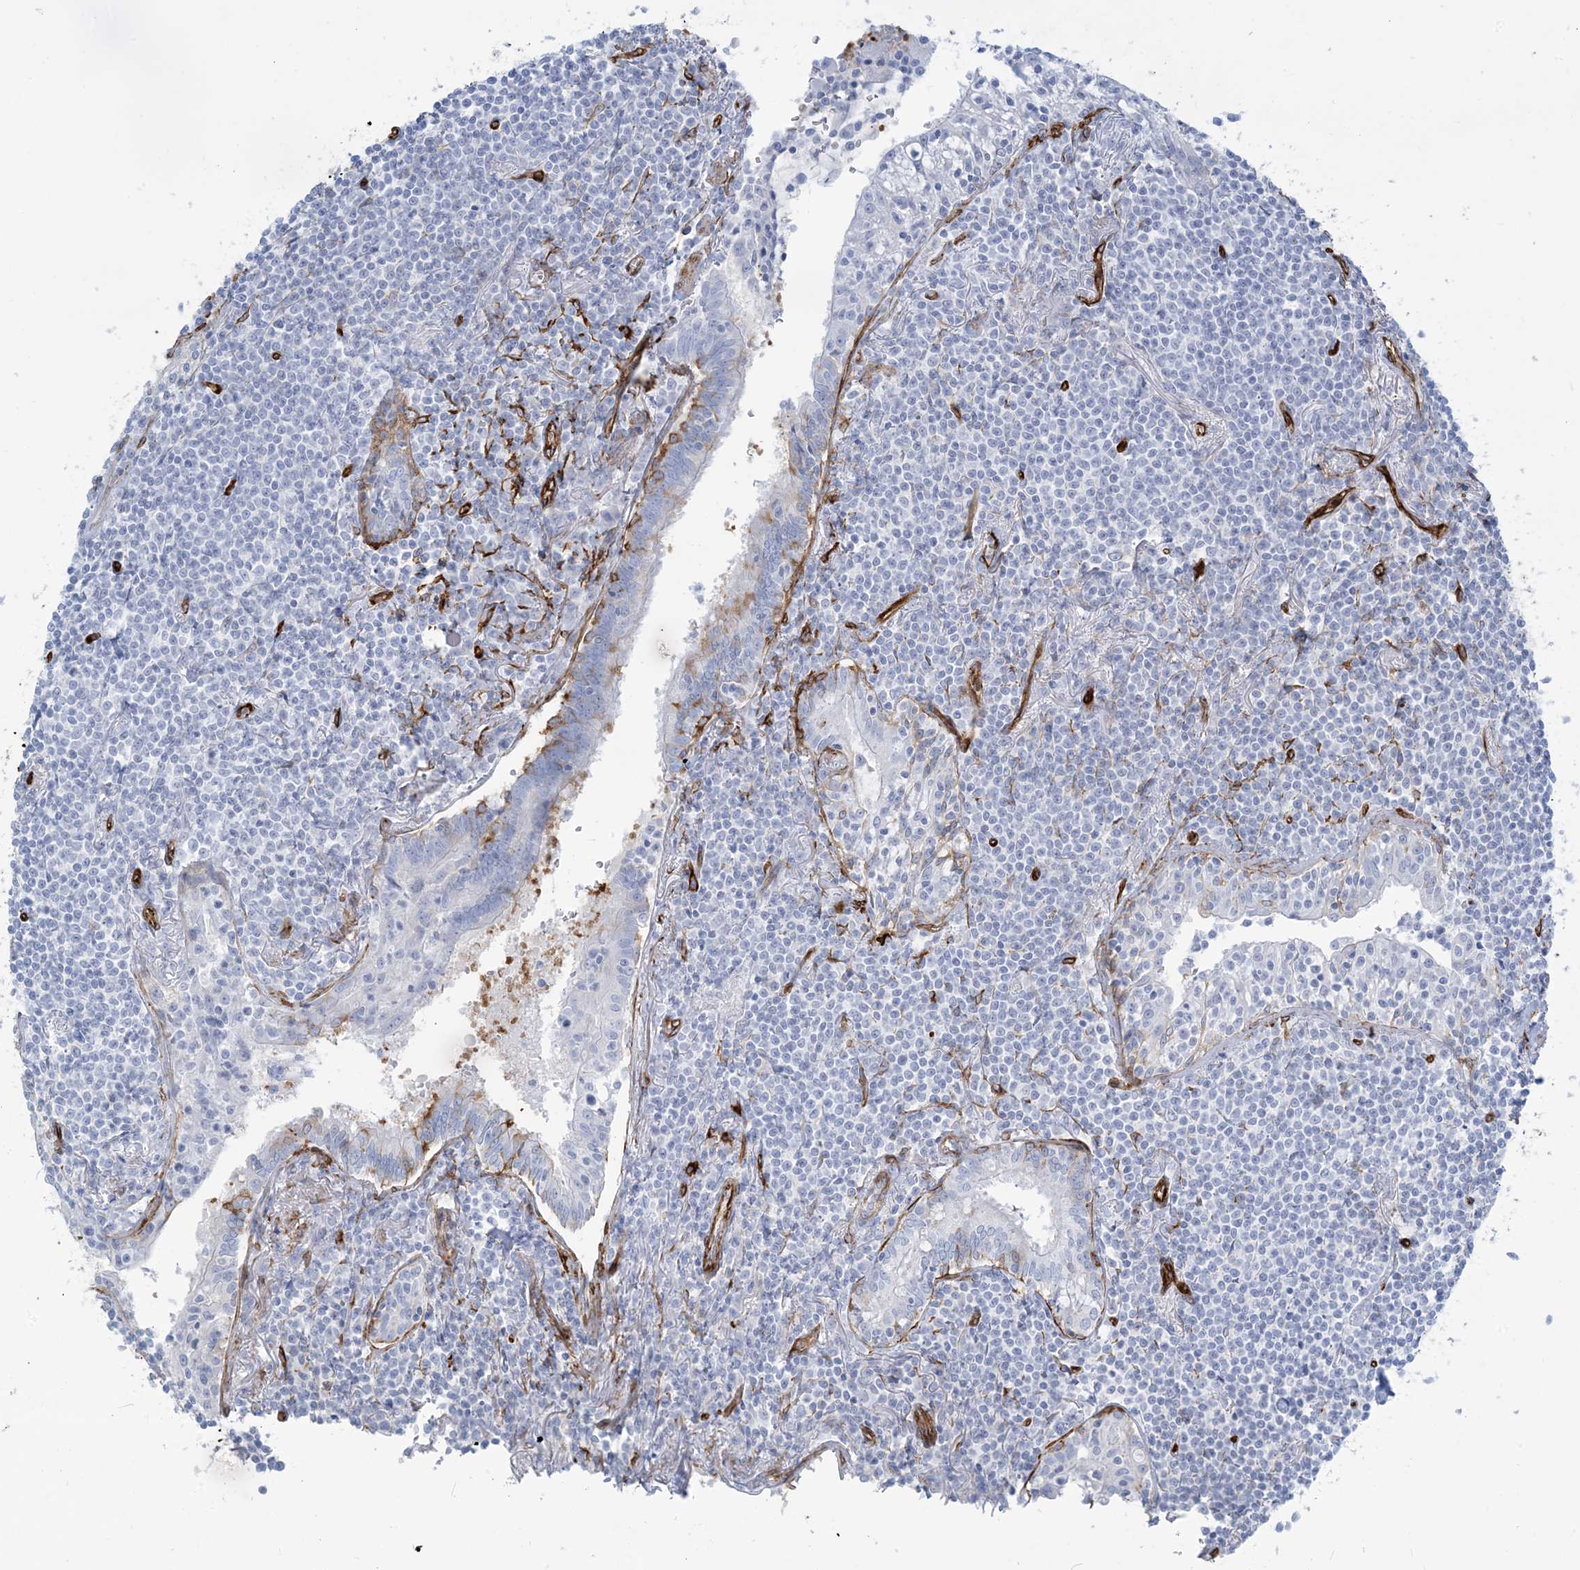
{"staining": {"intensity": "negative", "quantity": "none", "location": "none"}, "tissue": "lymphoma", "cell_type": "Tumor cells", "image_type": "cancer", "snomed": [{"axis": "morphology", "description": "Malignant lymphoma, non-Hodgkin's type, Low grade"}, {"axis": "topography", "description": "Lung"}], "caption": "Tumor cells are negative for brown protein staining in malignant lymphoma, non-Hodgkin's type (low-grade).", "gene": "EPS8L3", "patient": {"sex": "female", "age": 71}}